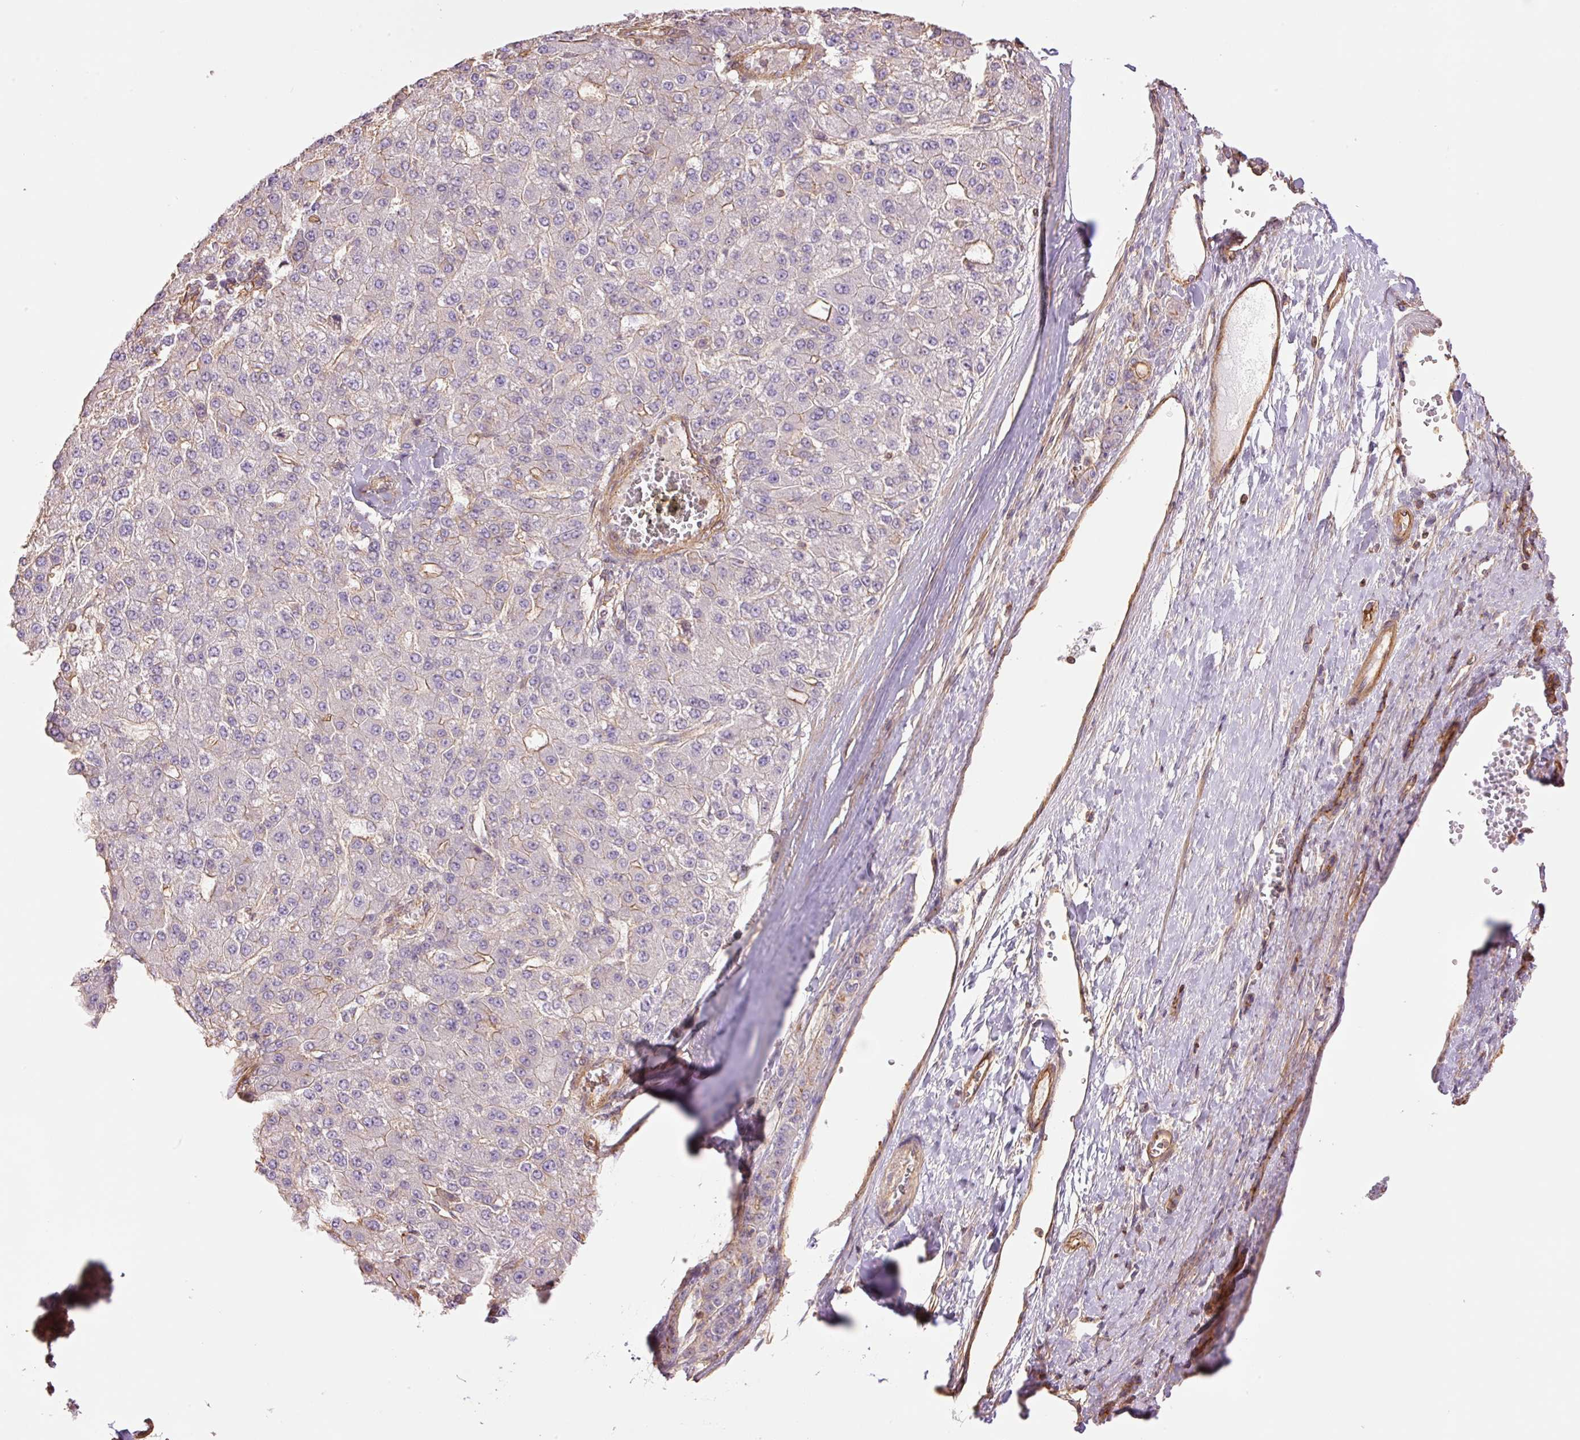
{"staining": {"intensity": "moderate", "quantity": "25%-75%", "location": "cytoplasmic/membranous"}, "tissue": "liver cancer", "cell_type": "Tumor cells", "image_type": "cancer", "snomed": [{"axis": "morphology", "description": "Carcinoma, Hepatocellular, NOS"}, {"axis": "topography", "description": "Liver"}], "caption": "This is an image of IHC staining of liver cancer (hepatocellular carcinoma), which shows moderate positivity in the cytoplasmic/membranous of tumor cells.", "gene": "PPP1R1B", "patient": {"sex": "male", "age": 67}}